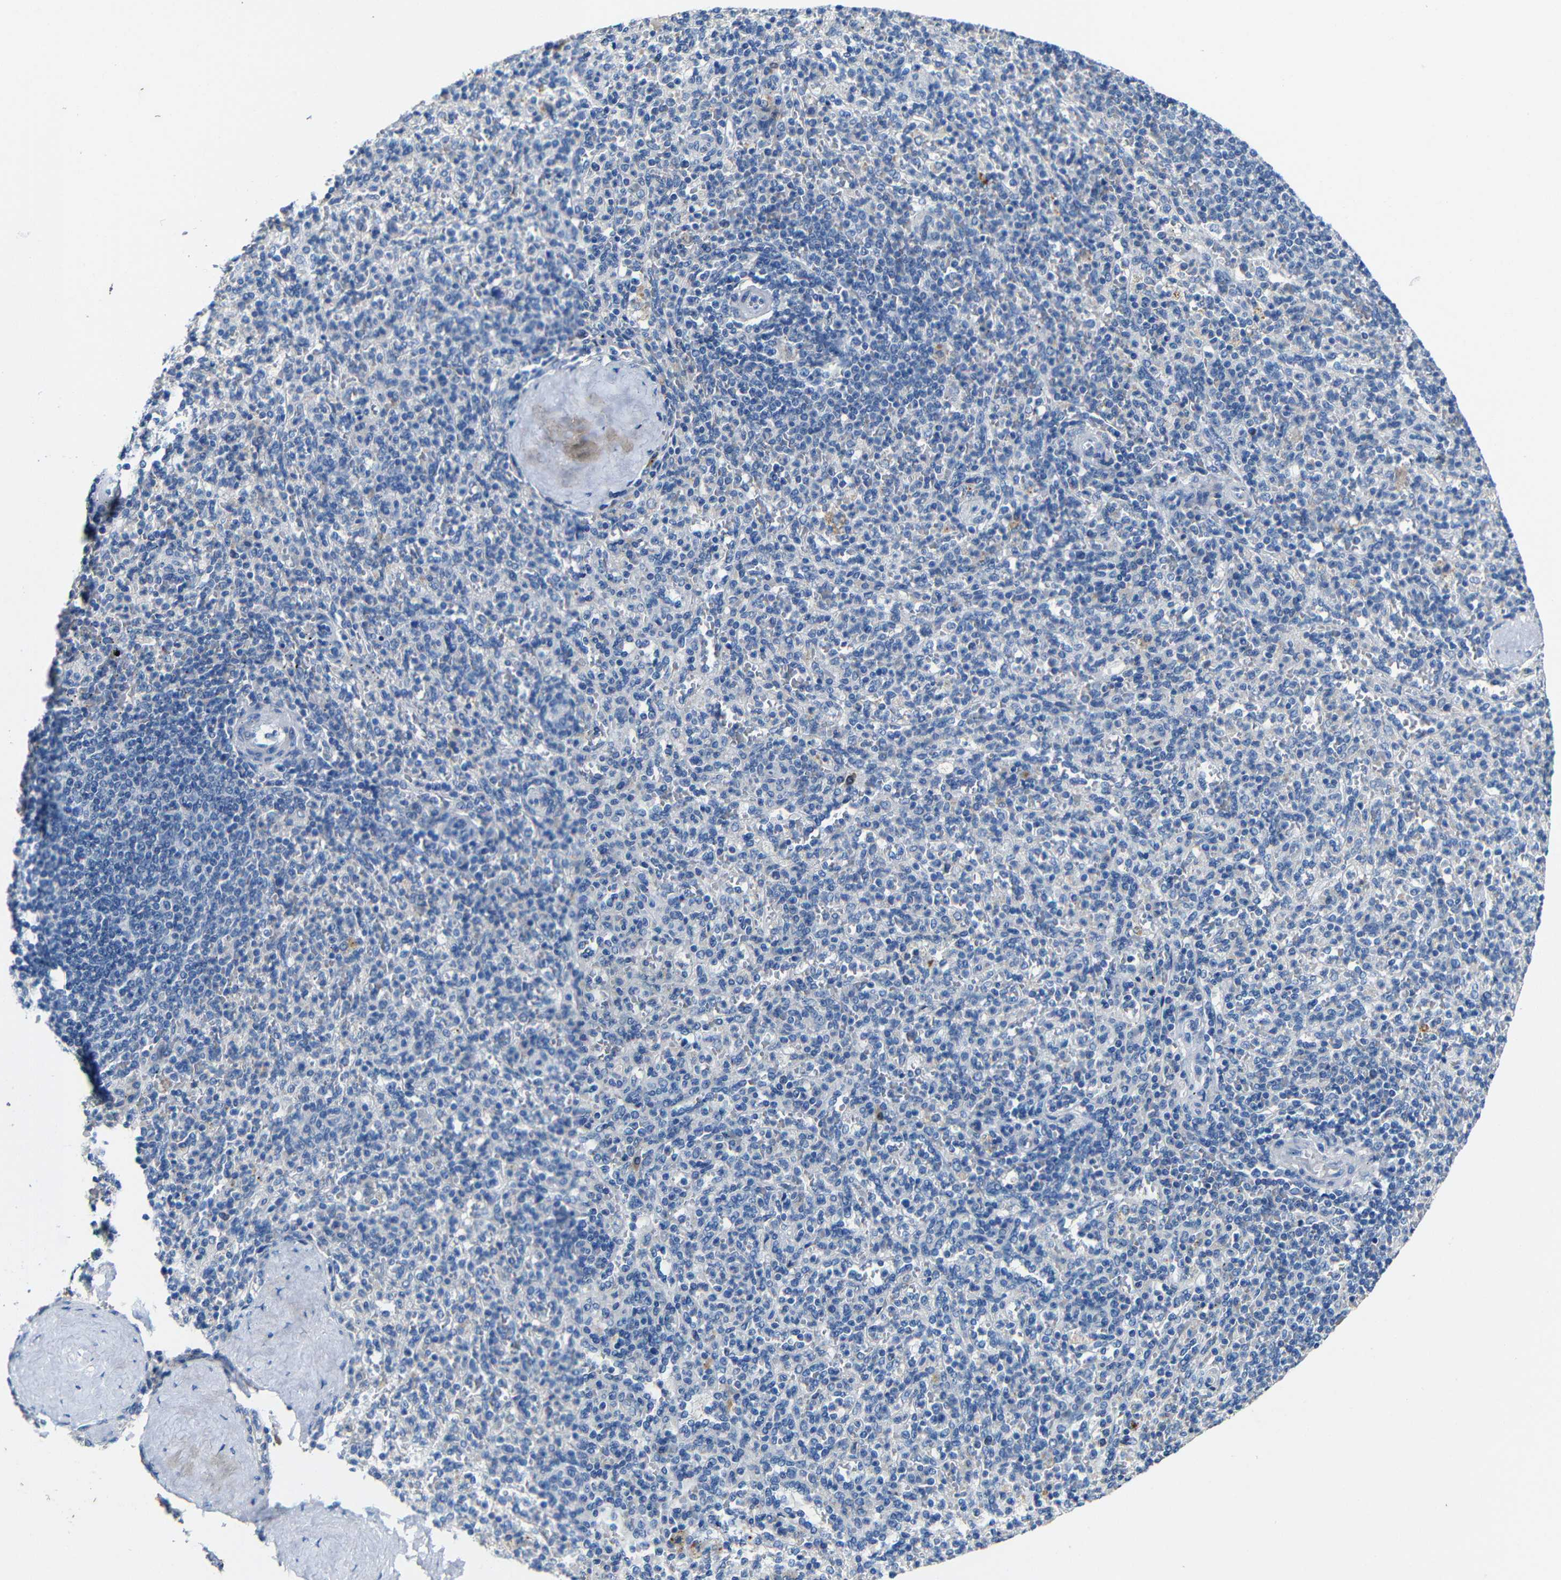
{"staining": {"intensity": "negative", "quantity": "none", "location": "none"}, "tissue": "spleen", "cell_type": "Cells in red pulp", "image_type": "normal", "snomed": [{"axis": "morphology", "description": "Normal tissue, NOS"}, {"axis": "topography", "description": "Spleen"}], "caption": "High magnification brightfield microscopy of benign spleen stained with DAB (brown) and counterstained with hematoxylin (blue): cells in red pulp show no significant positivity. The staining is performed using DAB (3,3'-diaminobenzidine) brown chromogen with nuclei counter-stained in using hematoxylin.", "gene": "ACKR2", "patient": {"sex": "male", "age": 36}}